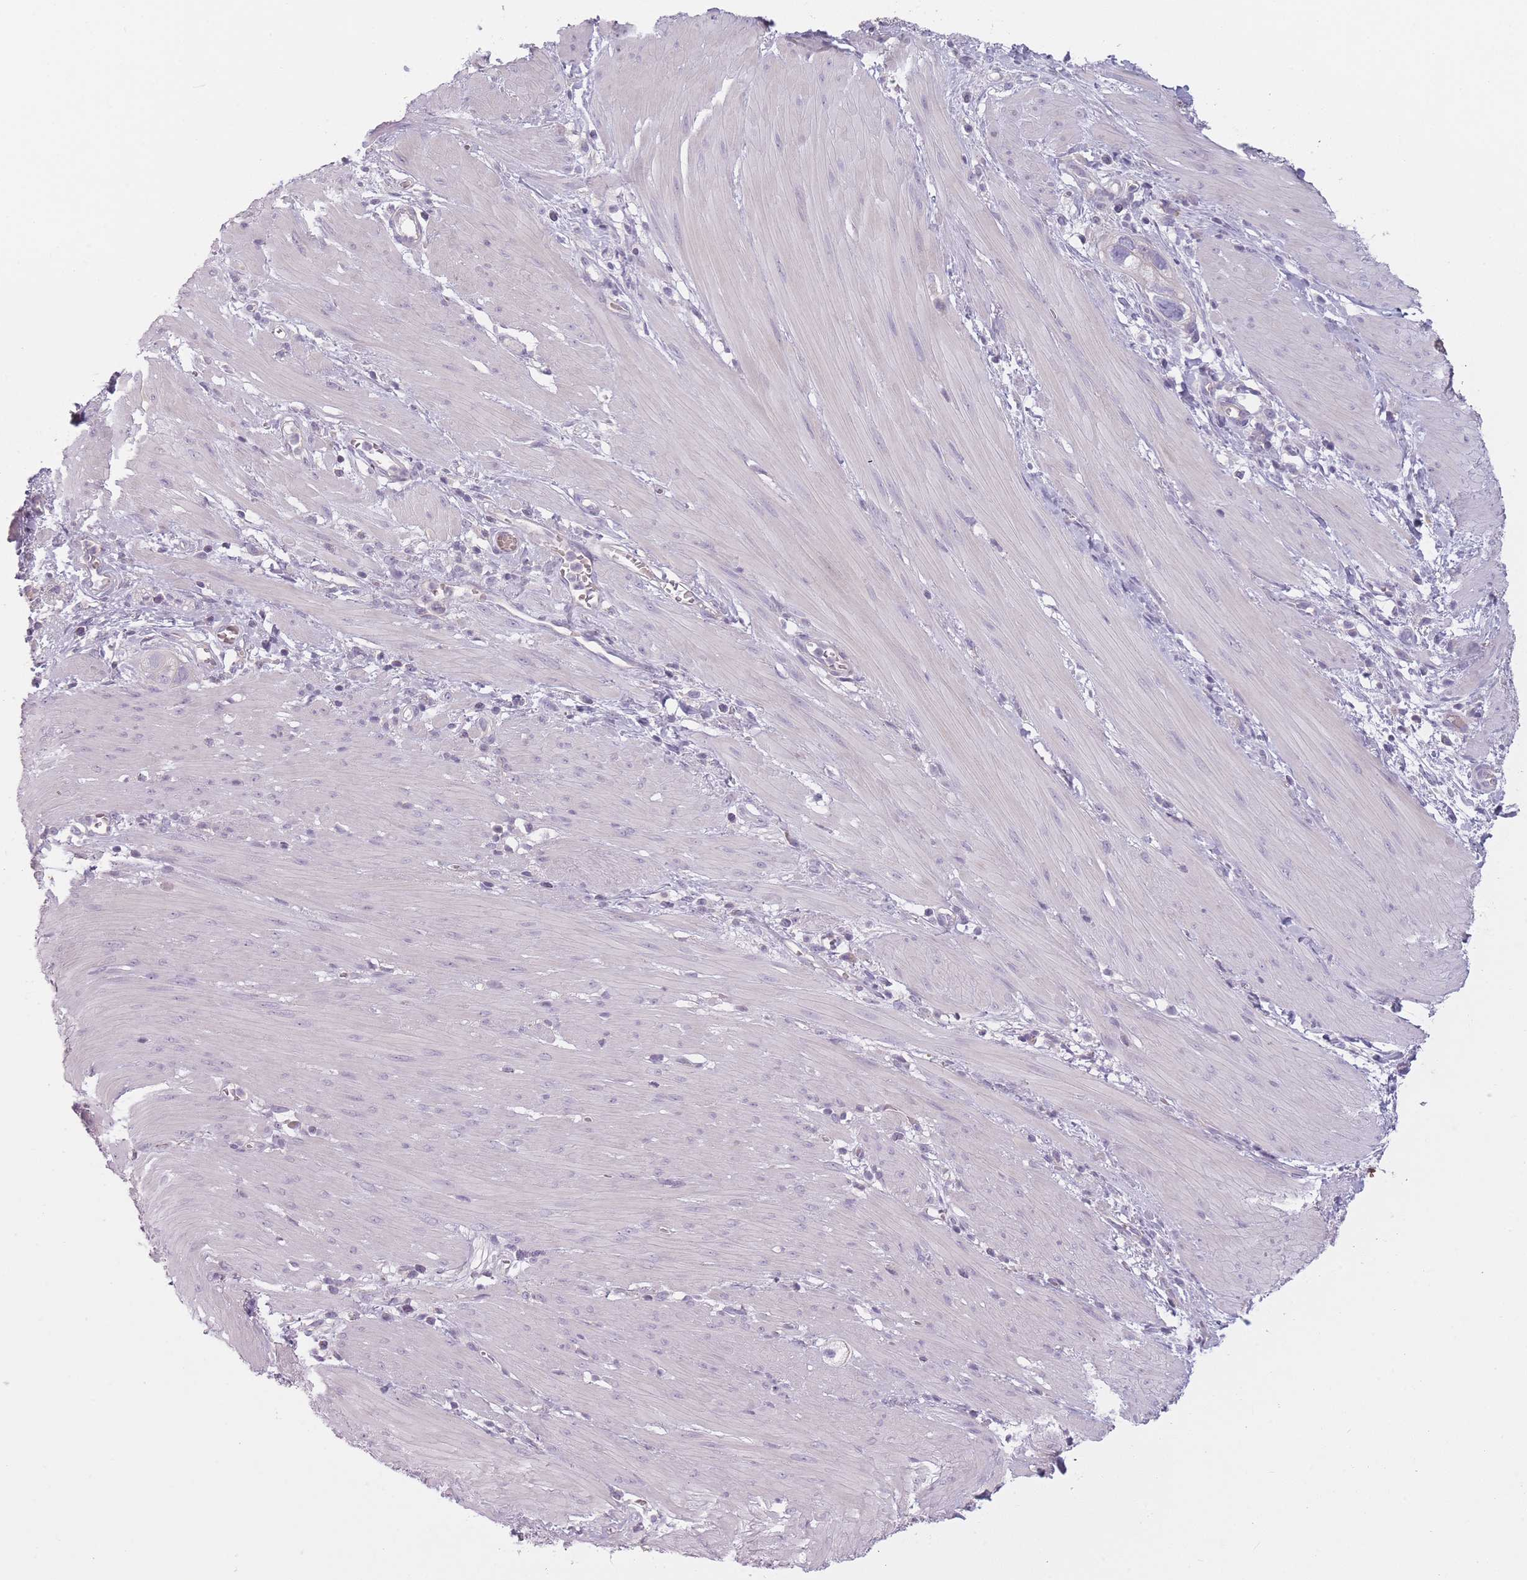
{"staining": {"intensity": "negative", "quantity": "none", "location": "none"}, "tissue": "stomach cancer", "cell_type": "Tumor cells", "image_type": "cancer", "snomed": [{"axis": "morphology", "description": "Adenocarcinoma, NOS"}, {"axis": "topography", "description": "Stomach"}, {"axis": "topography", "description": "Stomach, lower"}], "caption": "IHC micrograph of human adenocarcinoma (stomach) stained for a protein (brown), which reveals no expression in tumor cells.", "gene": "NT5DC2", "patient": {"sex": "female", "age": 48}}